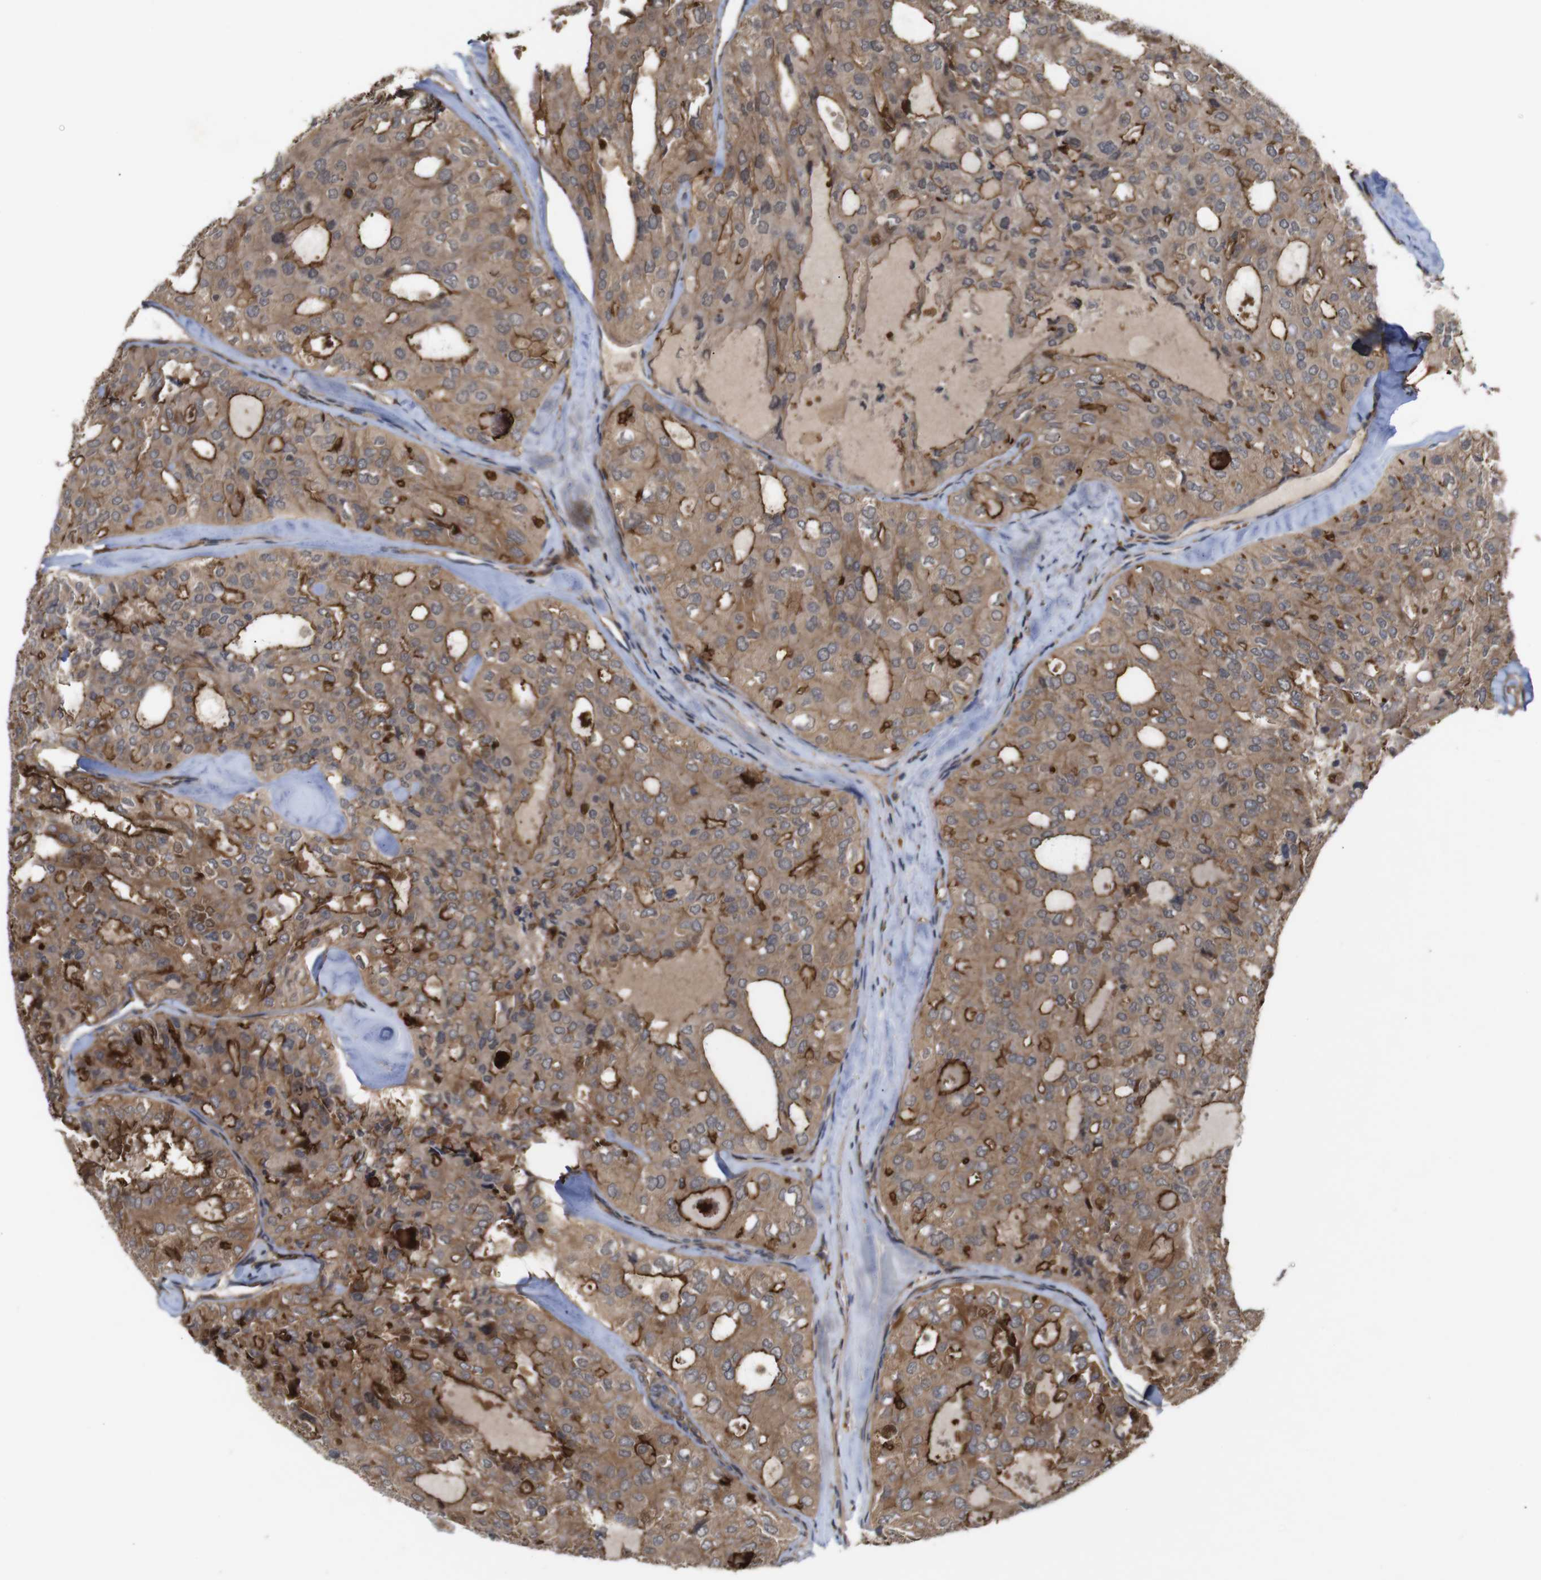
{"staining": {"intensity": "moderate", "quantity": ">75%", "location": "cytoplasmic/membranous"}, "tissue": "thyroid cancer", "cell_type": "Tumor cells", "image_type": "cancer", "snomed": [{"axis": "morphology", "description": "Follicular adenoma carcinoma, NOS"}, {"axis": "topography", "description": "Thyroid gland"}], "caption": "Thyroid follicular adenoma carcinoma stained for a protein reveals moderate cytoplasmic/membranous positivity in tumor cells.", "gene": "NANOS1", "patient": {"sex": "male", "age": 75}}